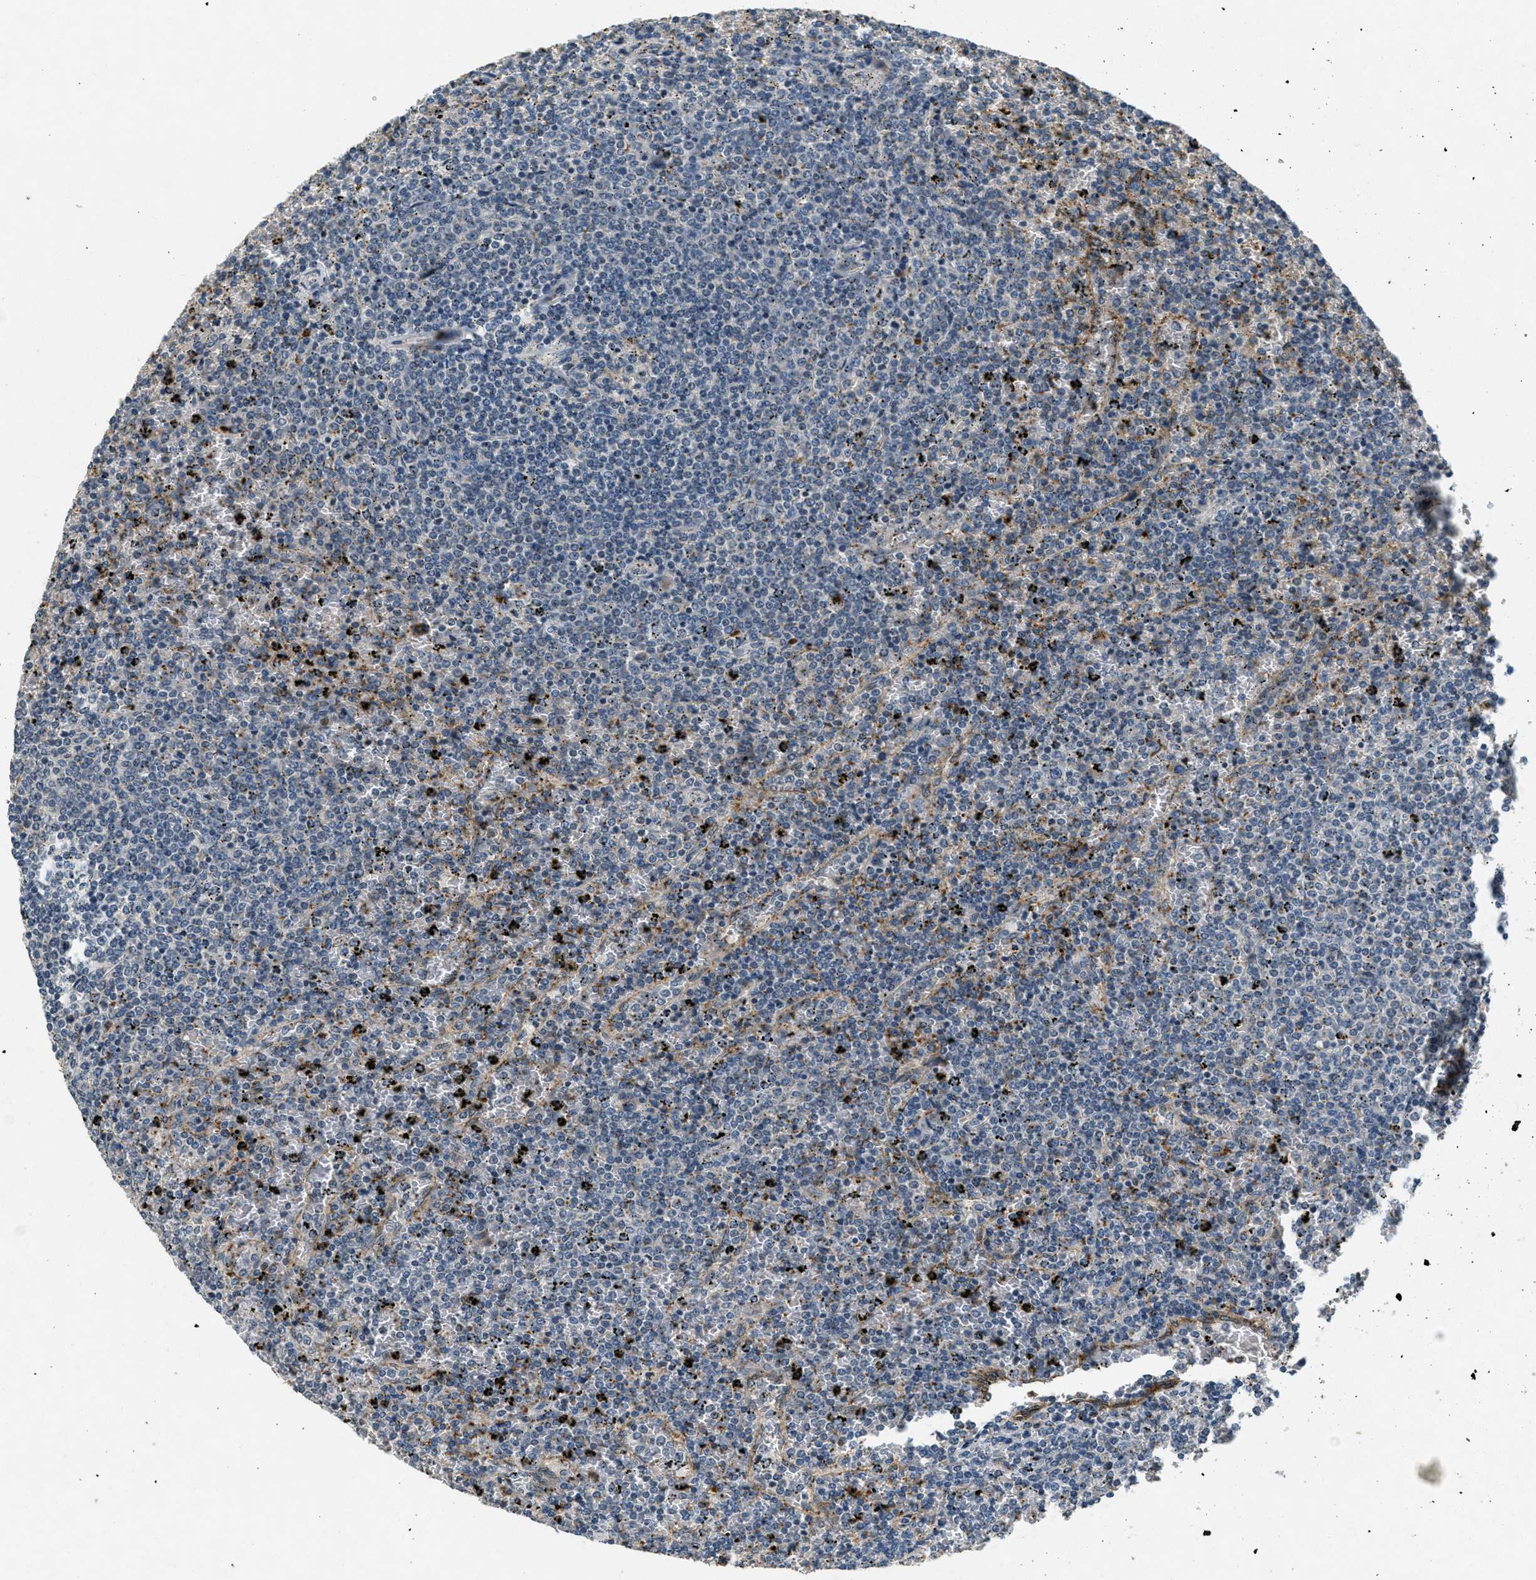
{"staining": {"intensity": "negative", "quantity": "none", "location": "none"}, "tissue": "lymphoma", "cell_type": "Tumor cells", "image_type": "cancer", "snomed": [{"axis": "morphology", "description": "Malignant lymphoma, non-Hodgkin's type, Low grade"}, {"axis": "topography", "description": "Spleen"}], "caption": "The micrograph reveals no significant expression in tumor cells of lymphoma.", "gene": "RAB3D", "patient": {"sex": "female", "age": 77}}